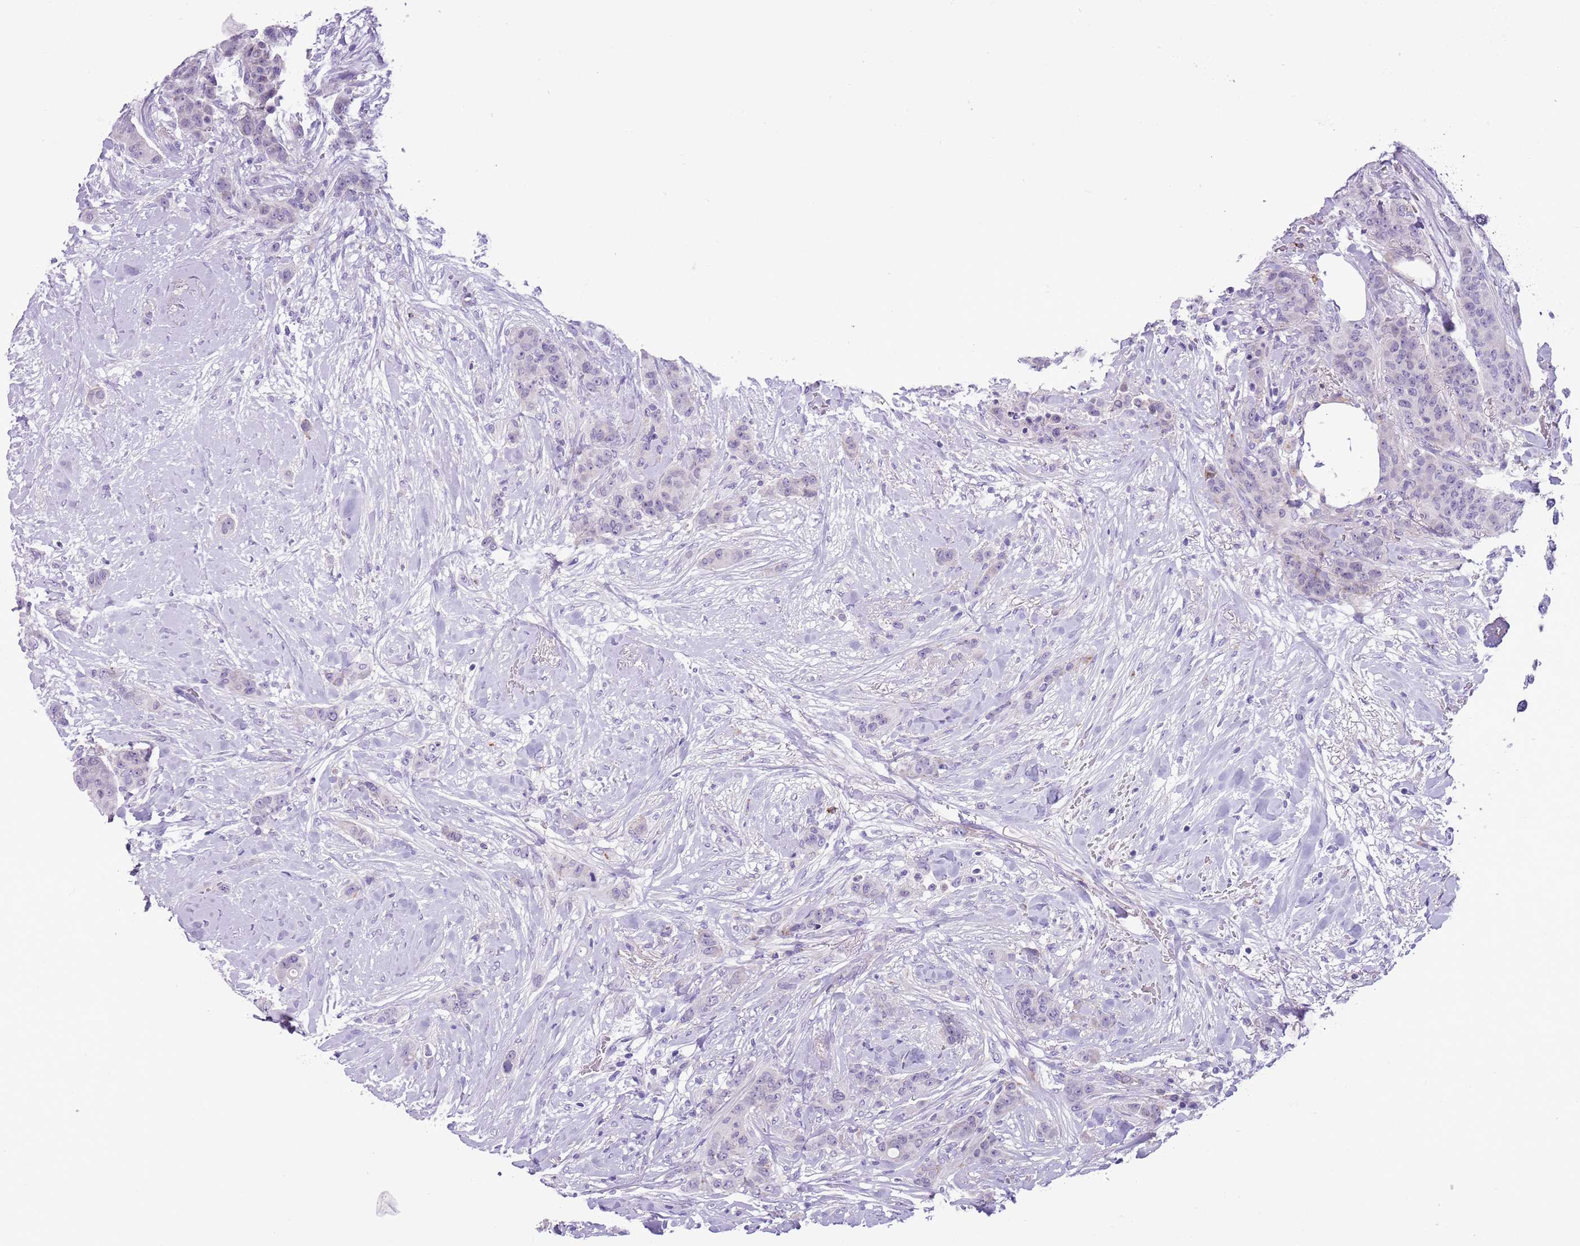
{"staining": {"intensity": "negative", "quantity": "none", "location": "none"}, "tissue": "breast cancer", "cell_type": "Tumor cells", "image_type": "cancer", "snomed": [{"axis": "morphology", "description": "Duct carcinoma"}, {"axis": "topography", "description": "Breast"}], "caption": "A photomicrograph of human breast invasive ductal carcinoma is negative for staining in tumor cells.", "gene": "MRPL32", "patient": {"sex": "female", "age": 40}}